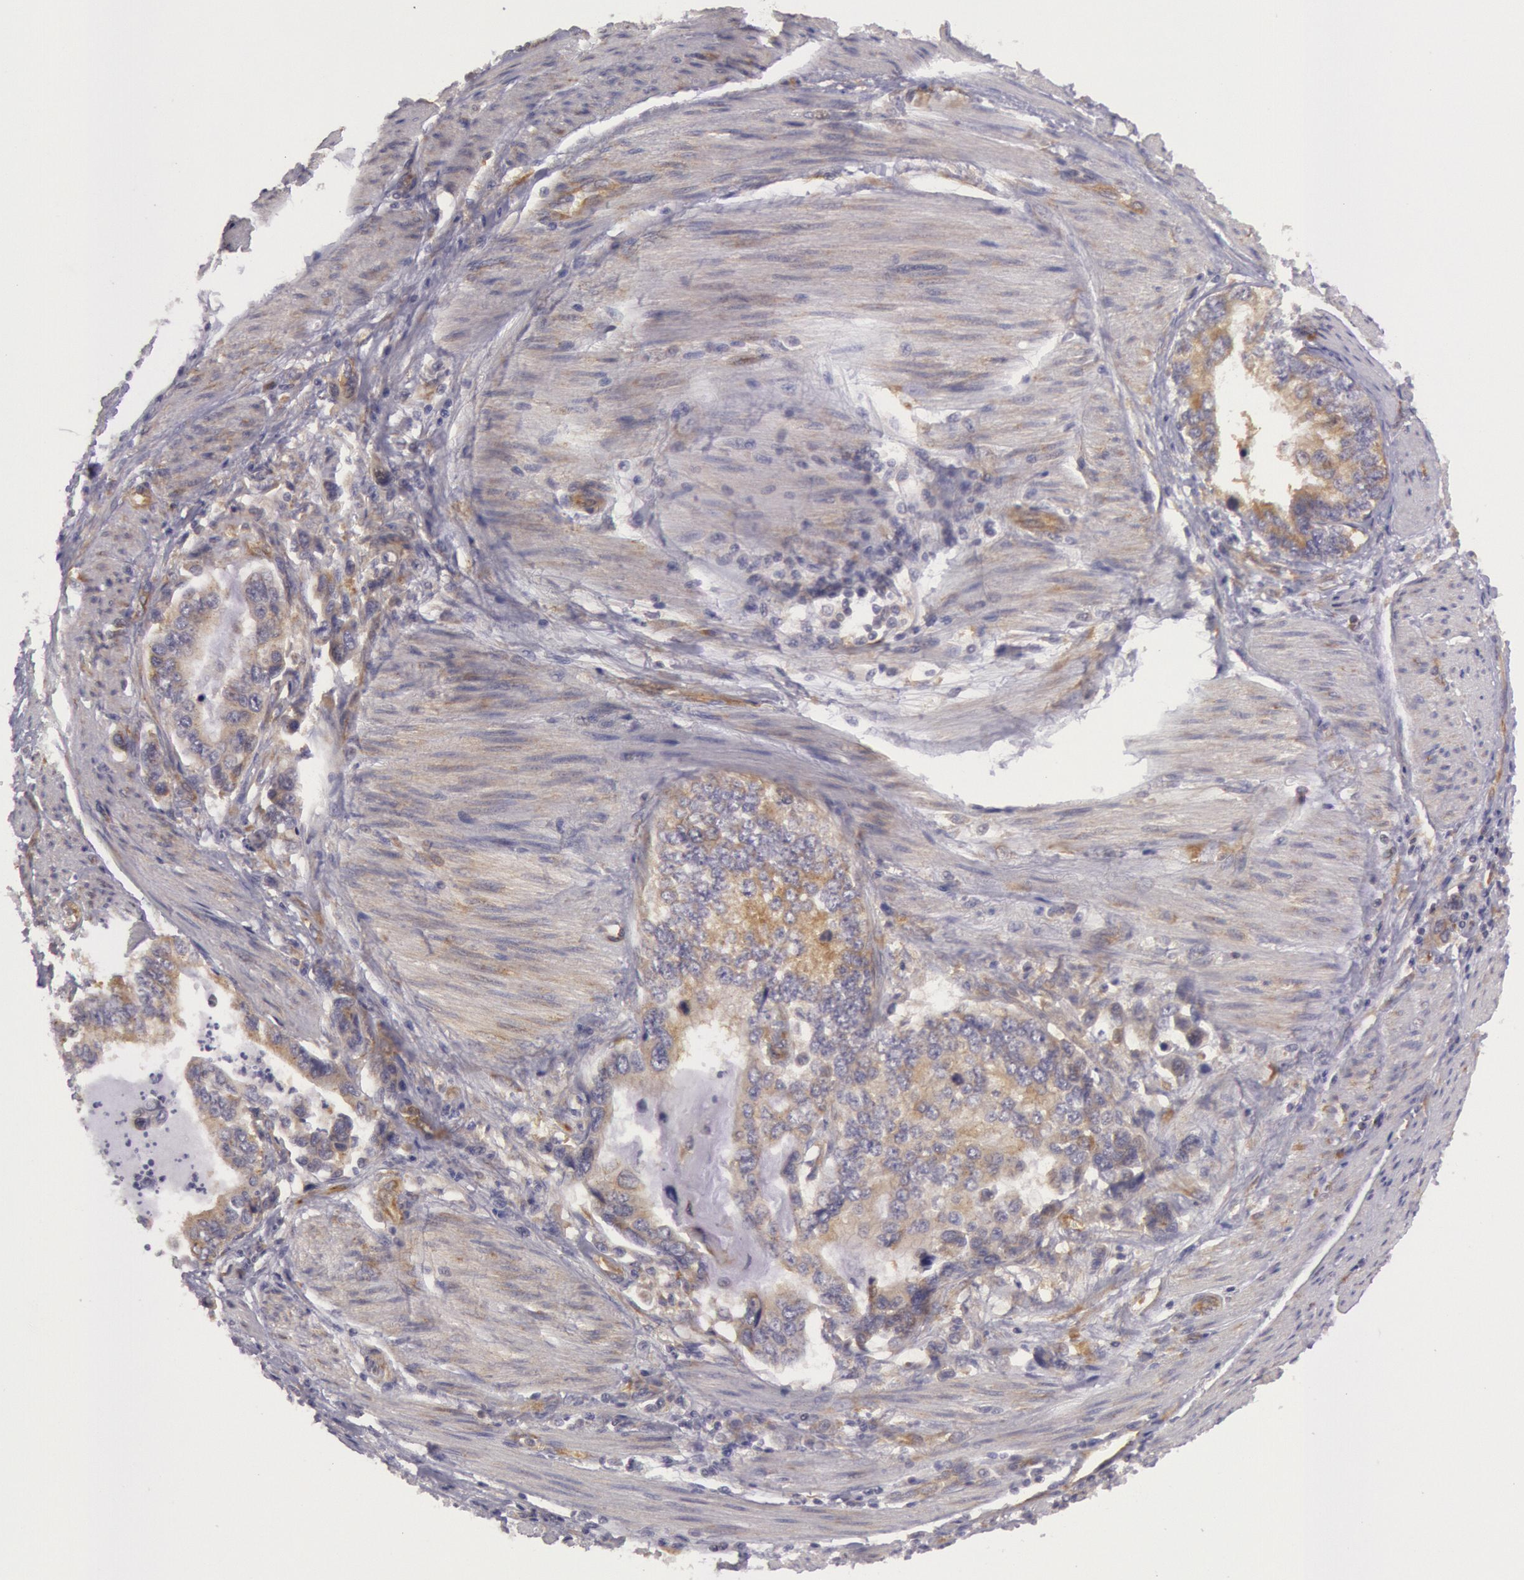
{"staining": {"intensity": "moderate", "quantity": ">75%", "location": "cytoplasmic/membranous"}, "tissue": "stomach cancer", "cell_type": "Tumor cells", "image_type": "cancer", "snomed": [{"axis": "morphology", "description": "Adenocarcinoma, NOS"}, {"axis": "topography", "description": "Pancreas"}, {"axis": "topography", "description": "Stomach, upper"}], "caption": "The photomicrograph shows a brown stain indicating the presence of a protein in the cytoplasmic/membranous of tumor cells in adenocarcinoma (stomach).", "gene": "CHUK", "patient": {"sex": "male", "age": 77}}